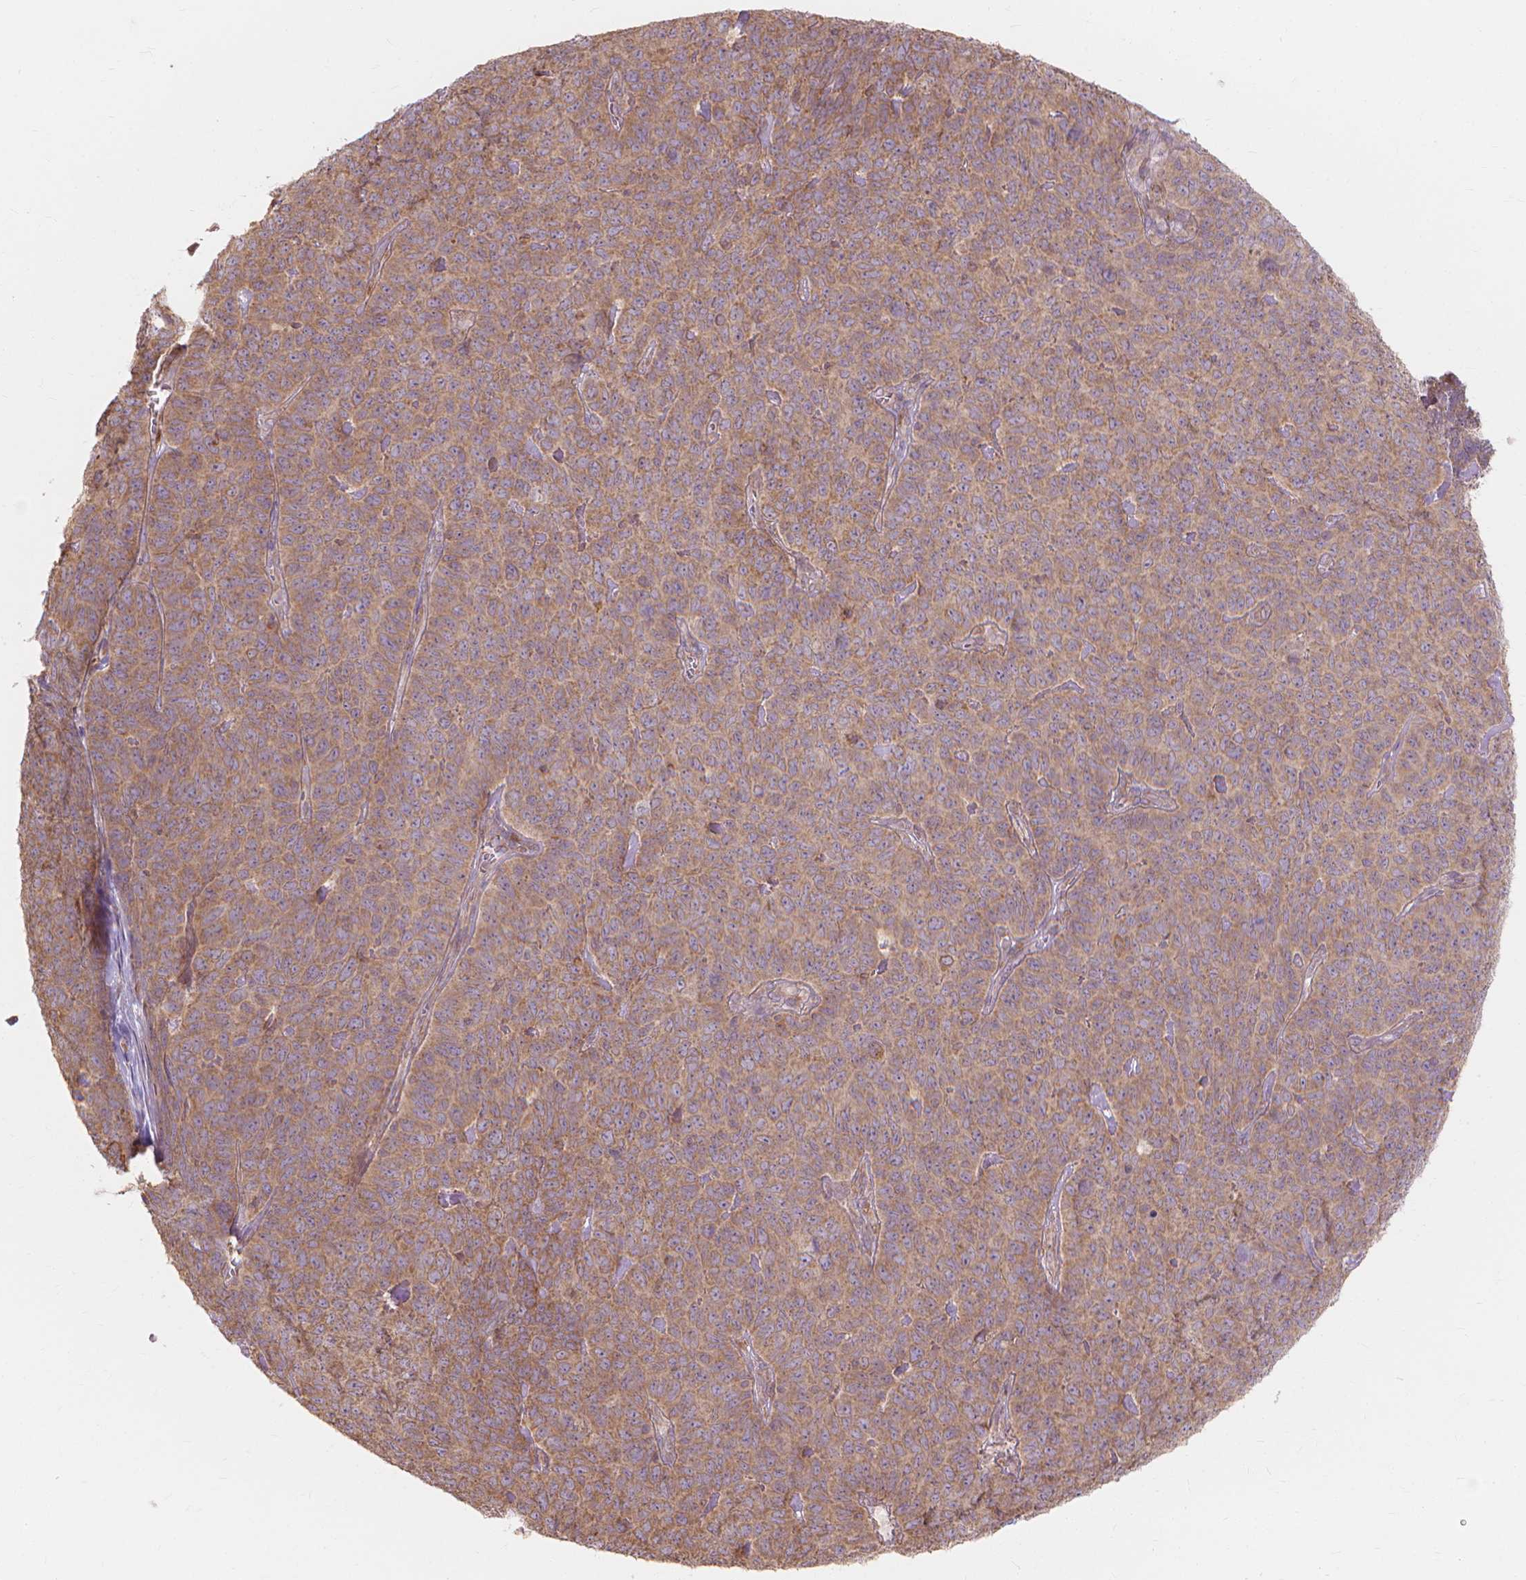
{"staining": {"intensity": "moderate", "quantity": ">75%", "location": "cytoplasmic/membranous"}, "tissue": "skin cancer", "cell_type": "Tumor cells", "image_type": "cancer", "snomed": [{"axis": "morphology", "description": "Squamous cell carcinoma, NOS"}, {"axis": "topography", "description": "Skin"}, {"axis": "topography", "description": "Anal"}], "caption": "Skin squamous cell carcinoma stained for a protein displays moderate cytoplasmic/membranous positivity in tumor cells. Immunohistochemistry (ihc) stains the protein of interest in brown and the nuclei are stained blue.", "gene": "TAB2", "patient": {"sex": "female", "age": 51}}